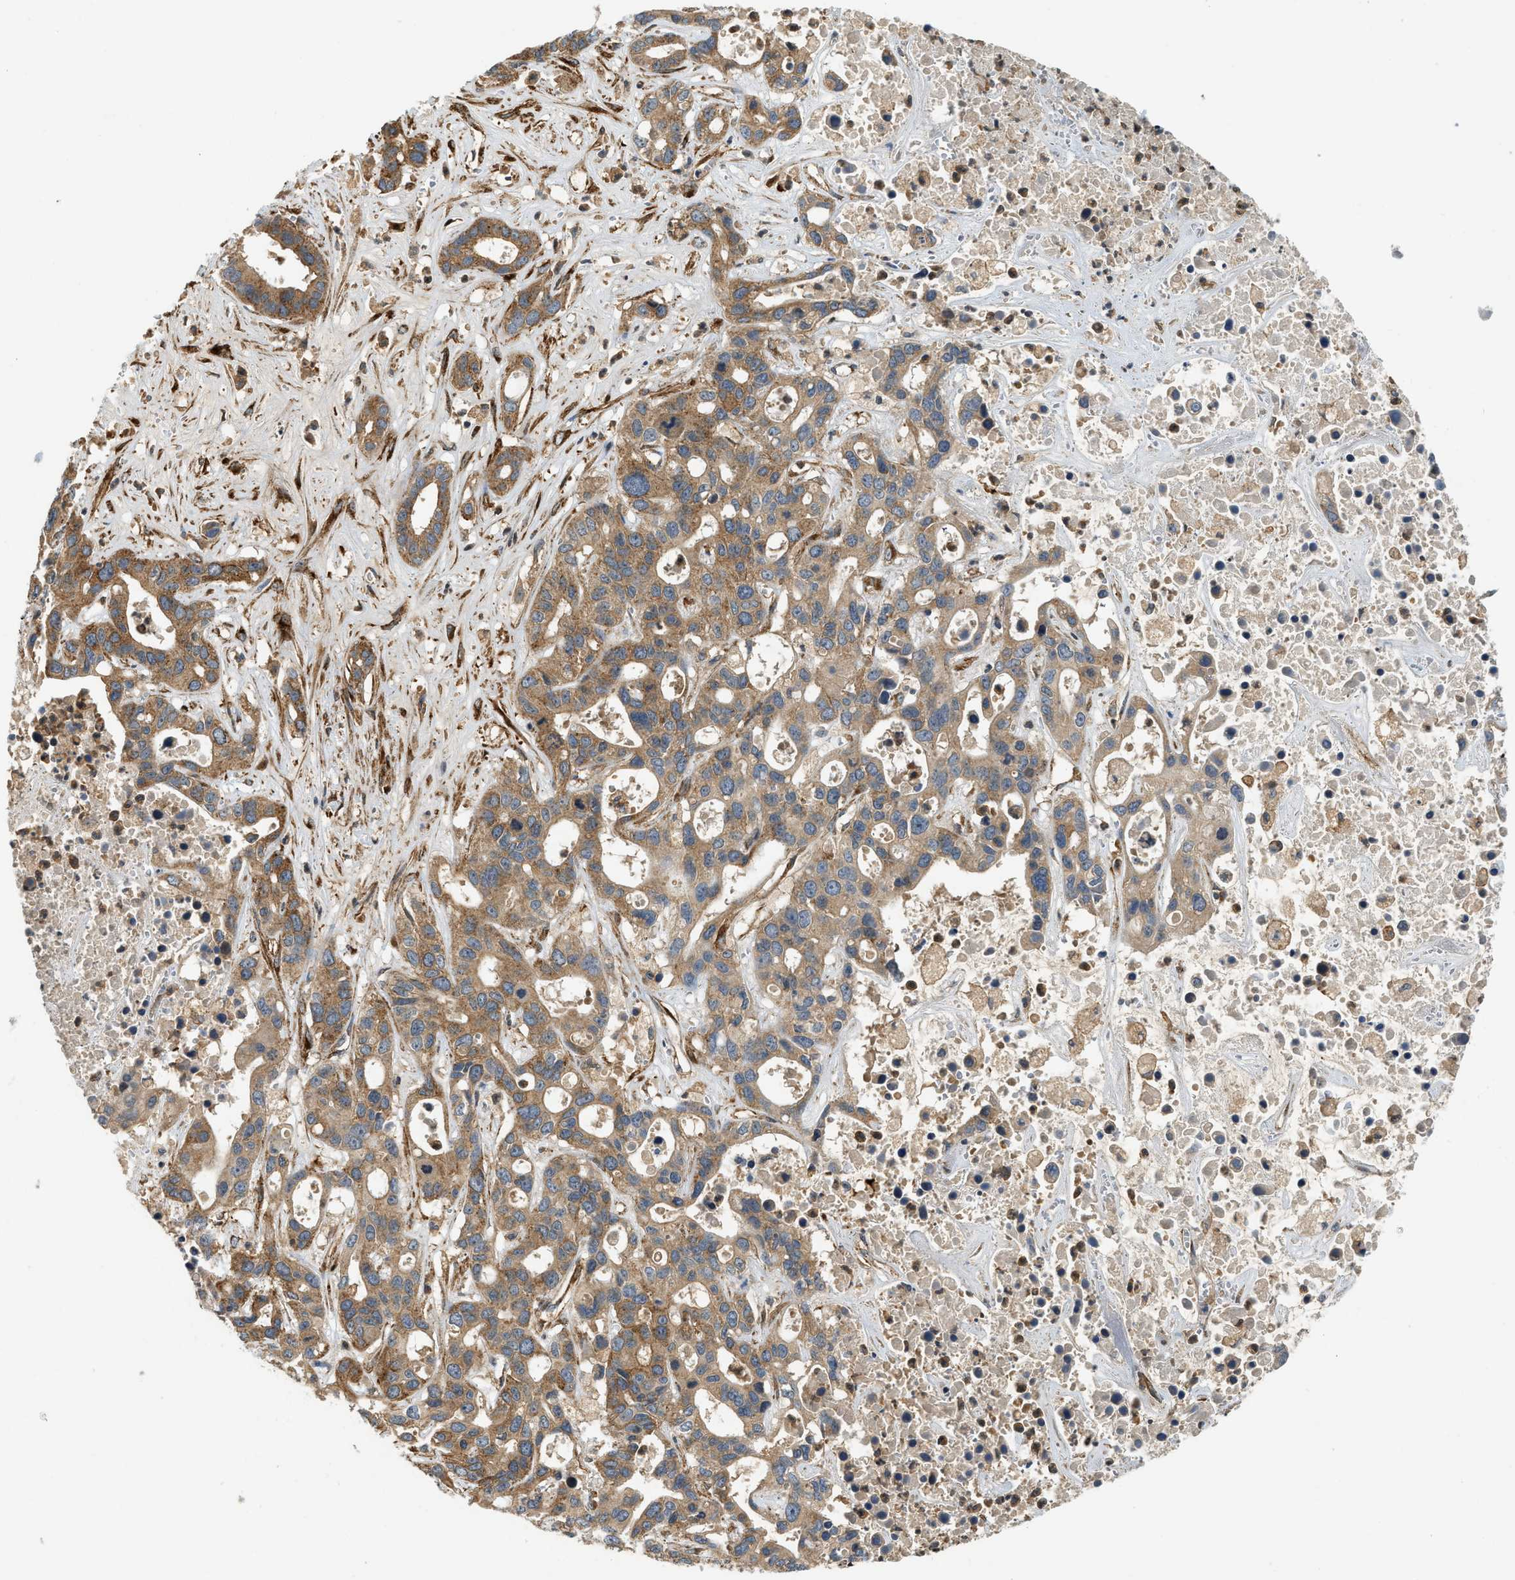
{"staining": {"intensity": "moderate", "quantity": ">75%", "location": "cytoplasmic/membranous"}, "tissue": "liver cancer", "cell_type": "Tumor cells", "image_type": "cancer", "snomed": [{"axis": "morphology", "description": "Cholangiocarcinoma"}, {"axis": "topography", "description": "Liver"}], "caption": "A brown stain labels moderate cytoplasmic/membranous positivity of a protein in human liver cholangiocarcinoma tumor cells. Nuclei are stained in blue.", "gene": "HIP1", "patient": {"sex": "female", "age": 65}}